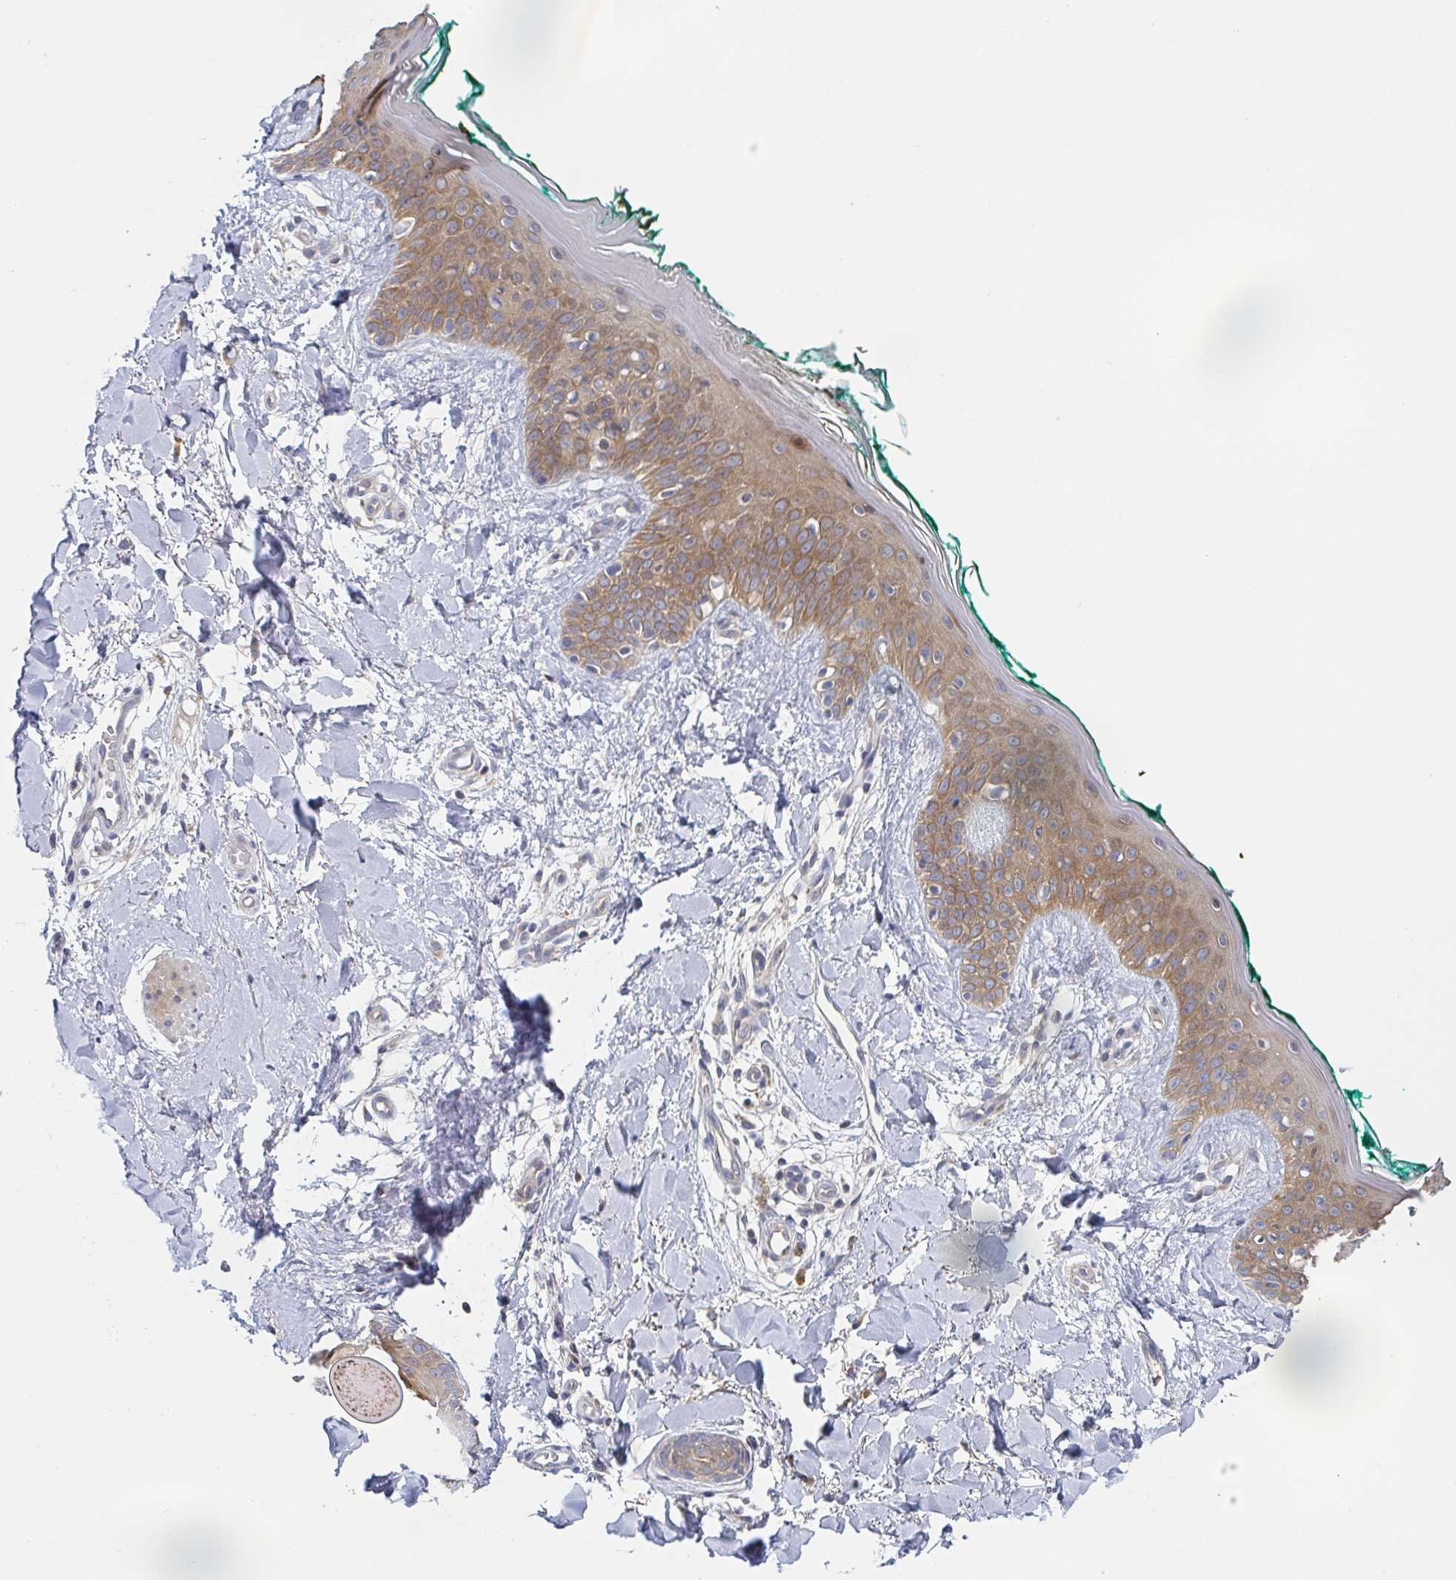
{"staining": {"intensity": "negative", "quantity": "none", "location": "none"}, "tissue": "skin", "cell_type": "Fibroblasts", "image_type": "normal", "snomed": [{"axis": "morphology", "description": "Normal tissue, NOS"}, {"axis": "topography", "description": "Skin"}], "caption": "Immunohistochemical staining of benign skin exhibits no significant positivity in fibroblasts.", "gene": "TUFT1", "patient": {"sex": "female", "age": 34}}